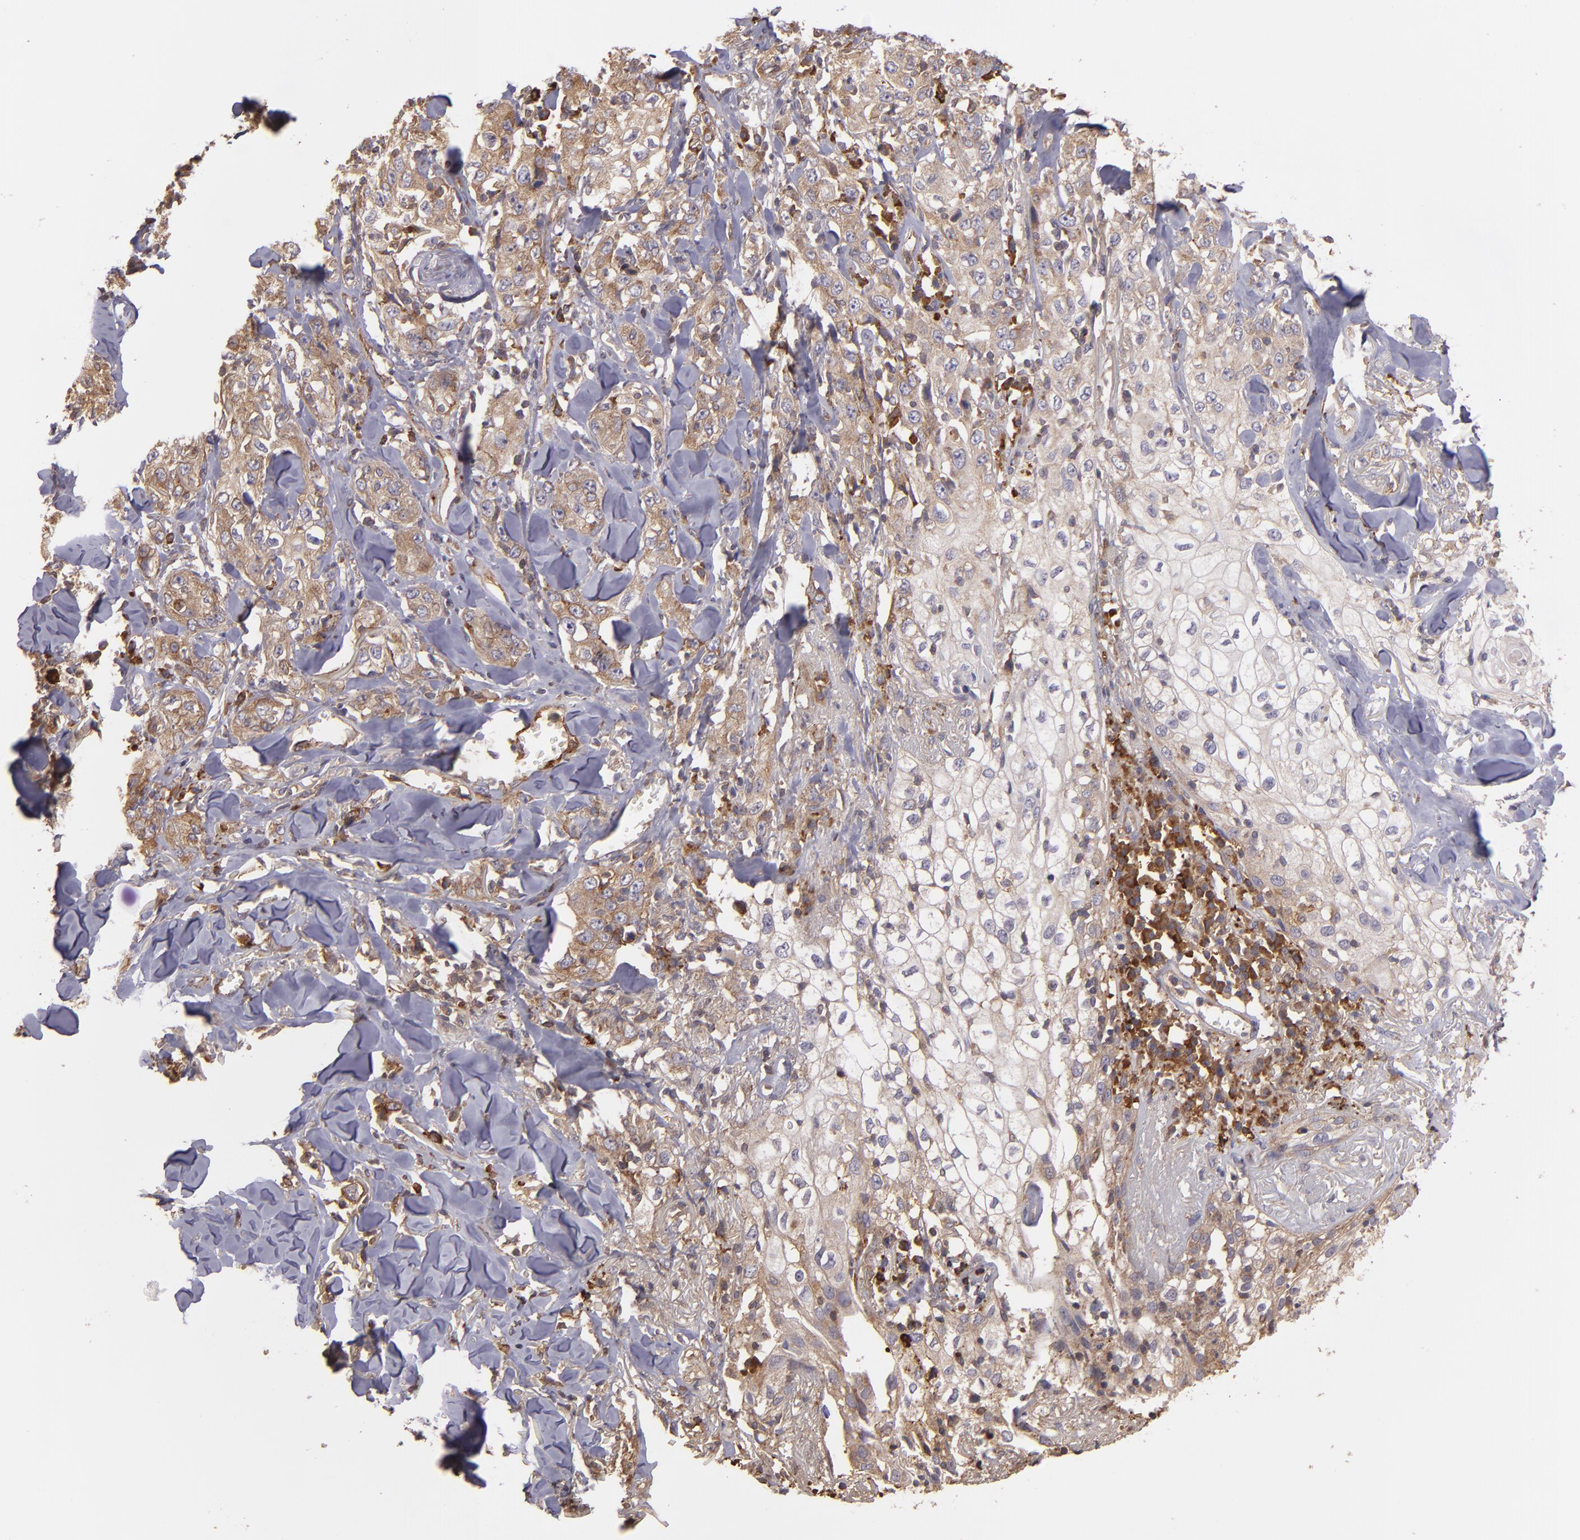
{"staining": {"intensity": "moderate", "quantity": ">75%", "location": "cytoplasmic/membranous"}, "tissue": "skin cancer", "cell_type": "Tumor cells", "image_type": "cancer", "snomed": [{"axis": "morphology", "description": "Squamous cell carcinoma, NOS"}, {"axis": "topography", "description": "Skin"}], "caption": "IHC staining of skin squamous cell carcinoma, which shows medium levels of moderate cytoplasmic/membranous expression in about >75% of tumor cells indicating moderate cytoplasmic/membranous protein positivity. The staining was performed using DAB (3,3'-diaminobenzidine) (brown) for protein detection and nuclei were counterstained in hematoxylin (blue).", "gene": "ECE1", "patient": {"sex": "male", "age": 65}}